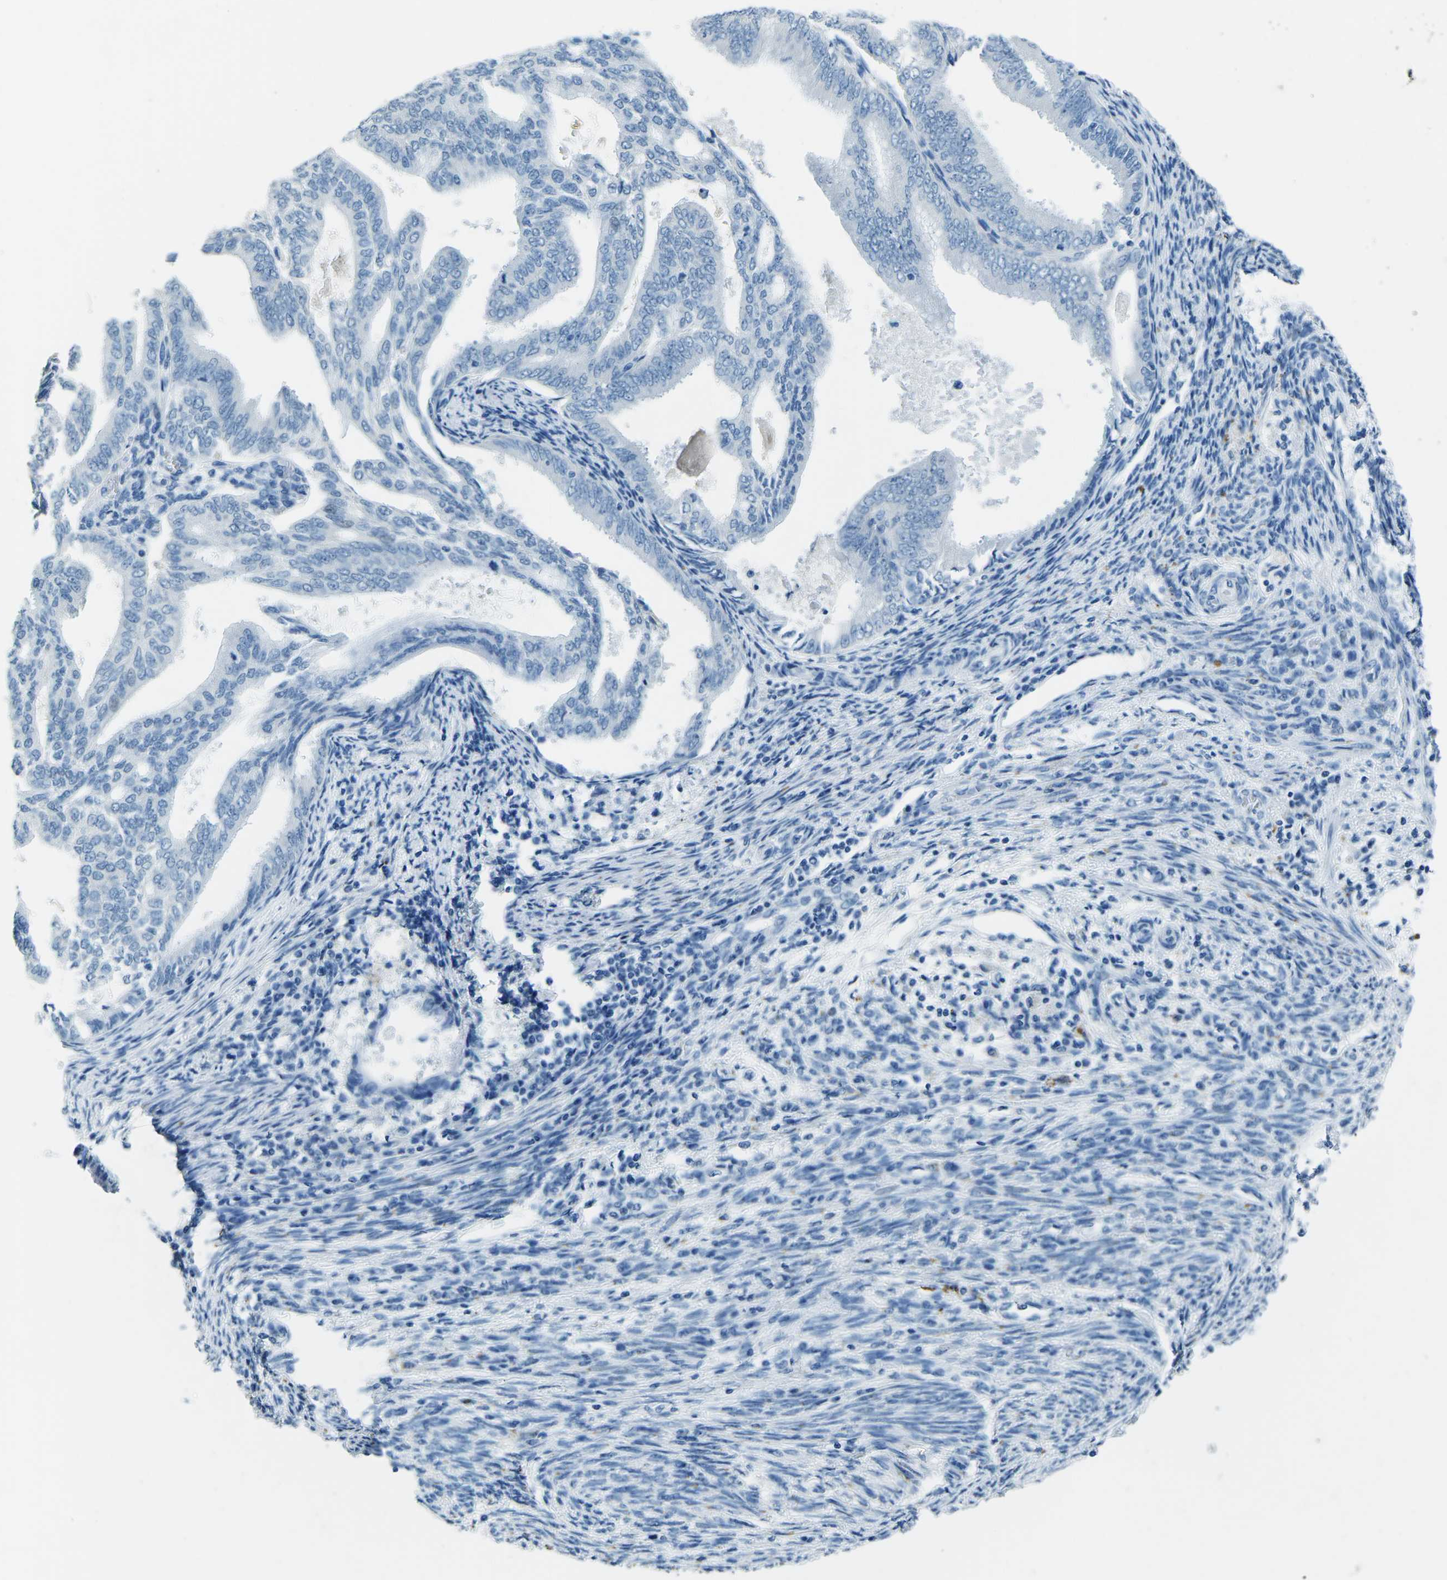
{"staining": {"intensity": "negative", "quantity": "none", "location": "none"}, "tissue": "endometrial cancer", "cell_type": "Tumor cells", "image_type": "cancer", "snomed": [{"axis": "morphology", "description": "Adenocarcinoma, NOS"}, {"axis": "topography", "description": "Endometrium"}], "caption": "IHC of human endometrial cancer shows no staining in tumor cells.", "gene": "MYH8", "patient": {"sex": "female", "age": 58}}